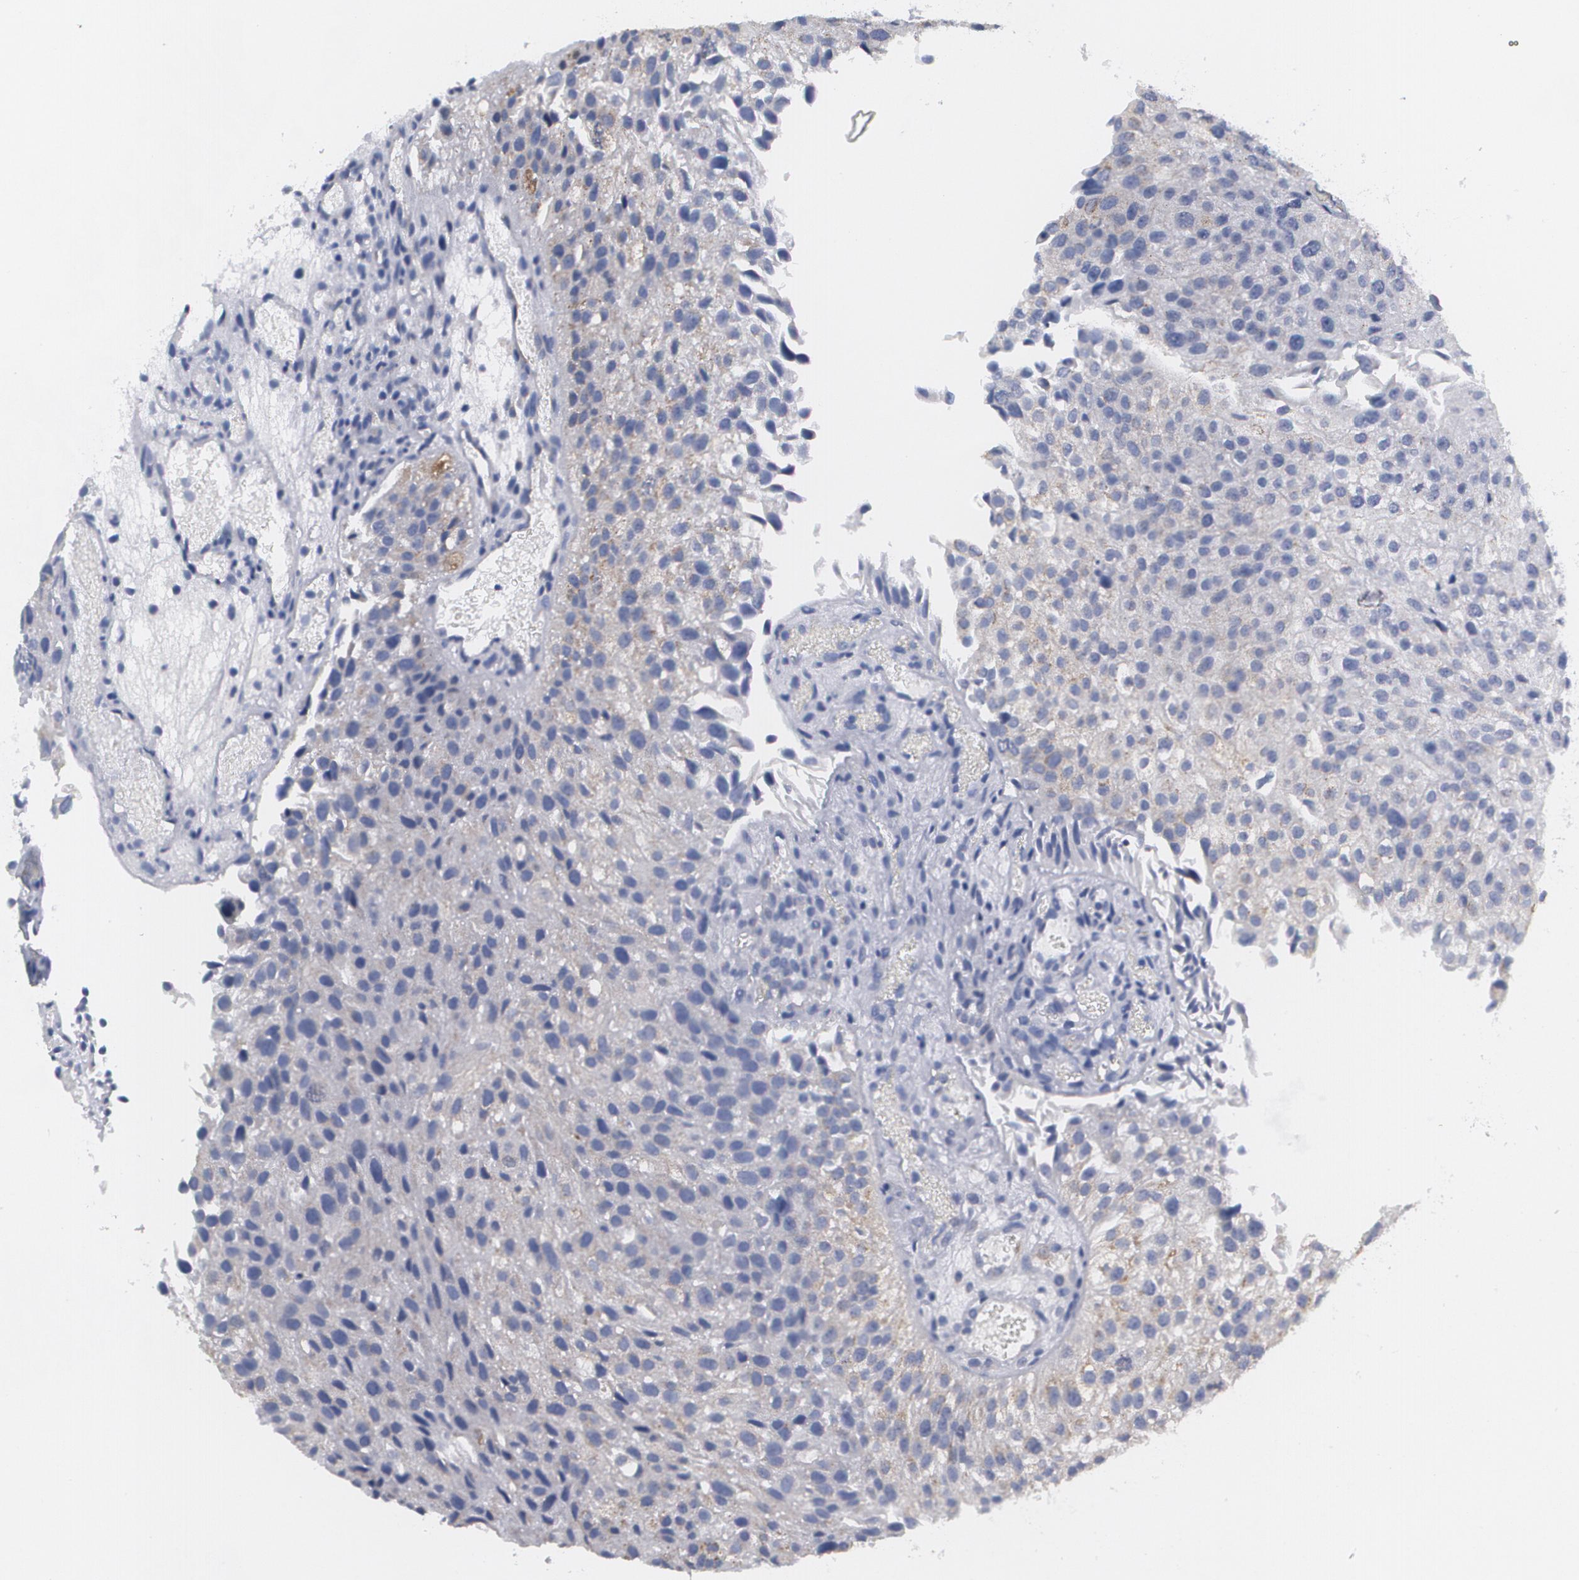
{"staining": {"intensity": "negative", "quantity": "none", "location": "none"}, "tissue": "urothelial cancer", "cell_type": "Tumor cells", "image_type": "cancer", "snomed": [{"axis": "morphology", "description": "Urothelial carcinoma, Low grade"}, {"axis": "topography", "description": "Urinary bladder"}], "caption": "Tumor cells show no significant protein positivity in urothelial cancer.", "gene": "MBNL3", "patient": {"sex": "female", "age": 89}}